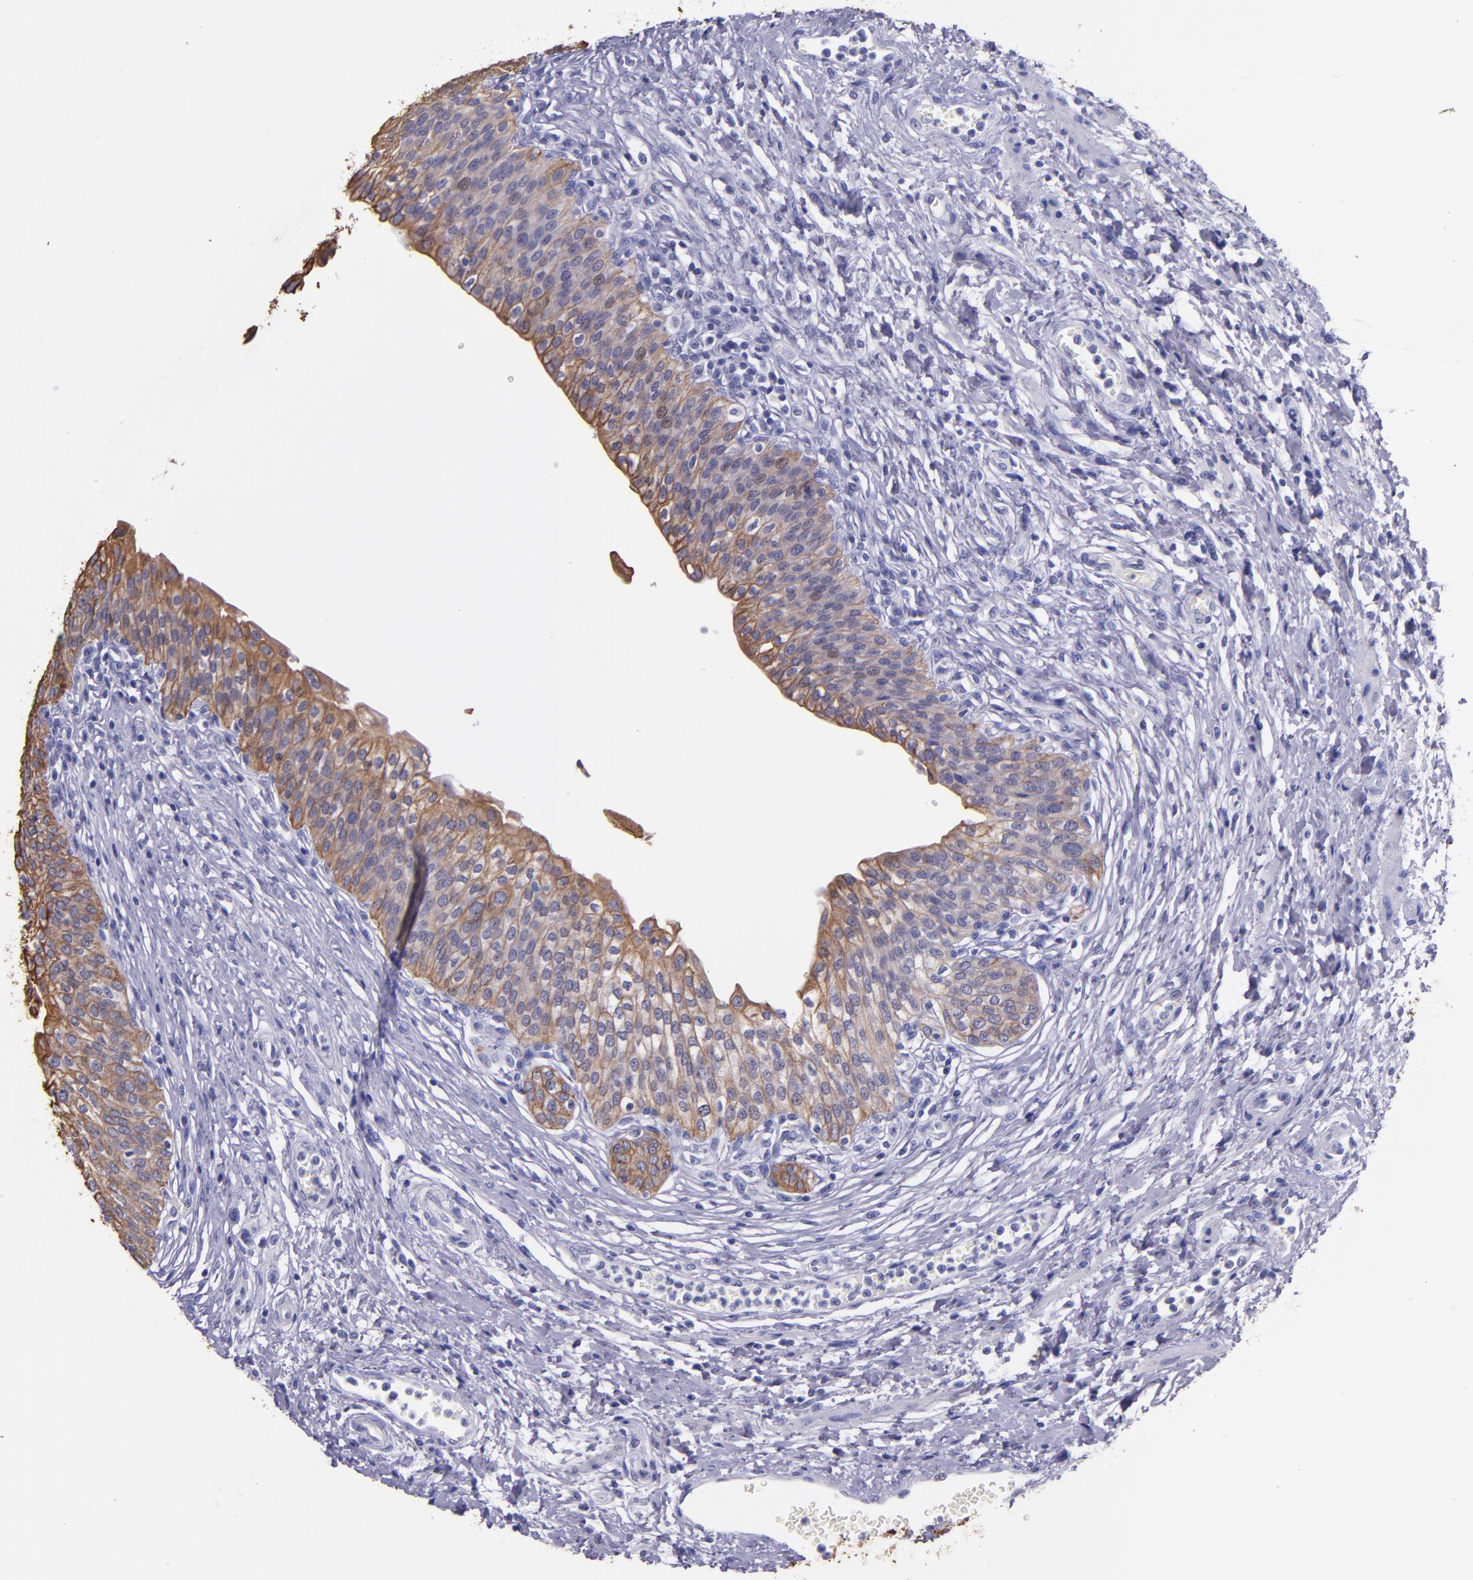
{"staining": {"intensity": "moderate", "quantity": ">75%", "location": "cytoplasmic/membranous"}, "tissue": "urinary bladder", "cell_type": "Urothelial cells", "image_type": "normal", "snomed": [{"axis": "morphology", "description": "Normal tissue, NOS"}, {"axis": "topography", "description": "Smooth muscle"}, {"axis": "topography", "description": "Urinary bladder"}], "caption": "This micrograph displays immunohistochemistry (IHC) staining of benign human urinary bladder, with medium moderate cytoplasmic/membranous staining in about >75% of urothelial cells.", "gene": "KRT4", "patient": {"sex": "male", "age": 35}}